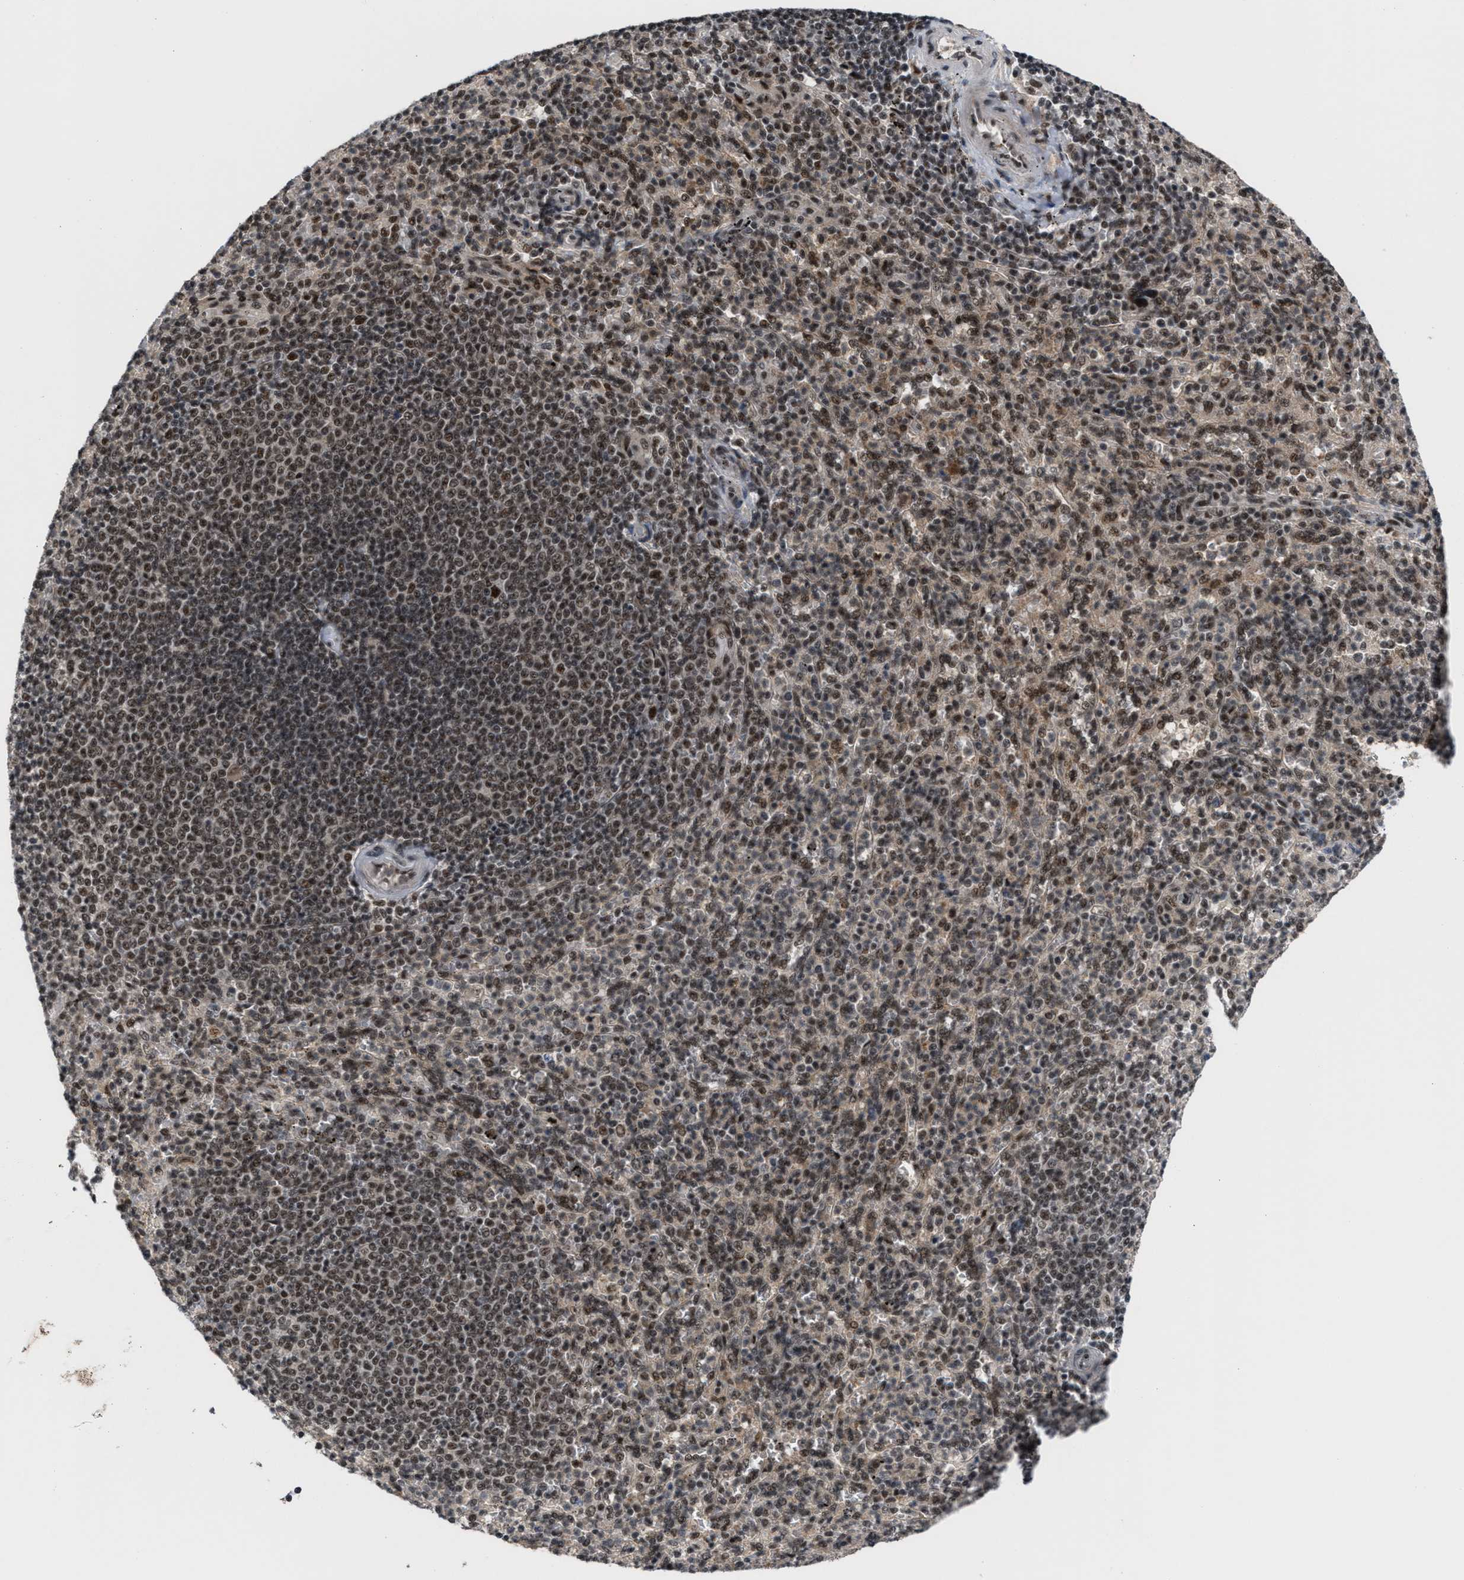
{"staining": {"intensity": "moderate", "quantity": ">75%", "location": "nuclear"}, "tissue": "spleen", "cell_type": "Cells in red pulp", "image_type": "normal", "snomed": [{"axis": "morphology", "description": "Normal tissue, NOS"}, {"axis": "topography", "description": "Spleen"}], "caption": "Moderate nuclear expression for a protein is appreciated in approximately >75% of cells in red pulp of benign spleen using immunohistochemistry.", "gene": "PRPF4", "patient": {"sex": "male", "age": 36}}